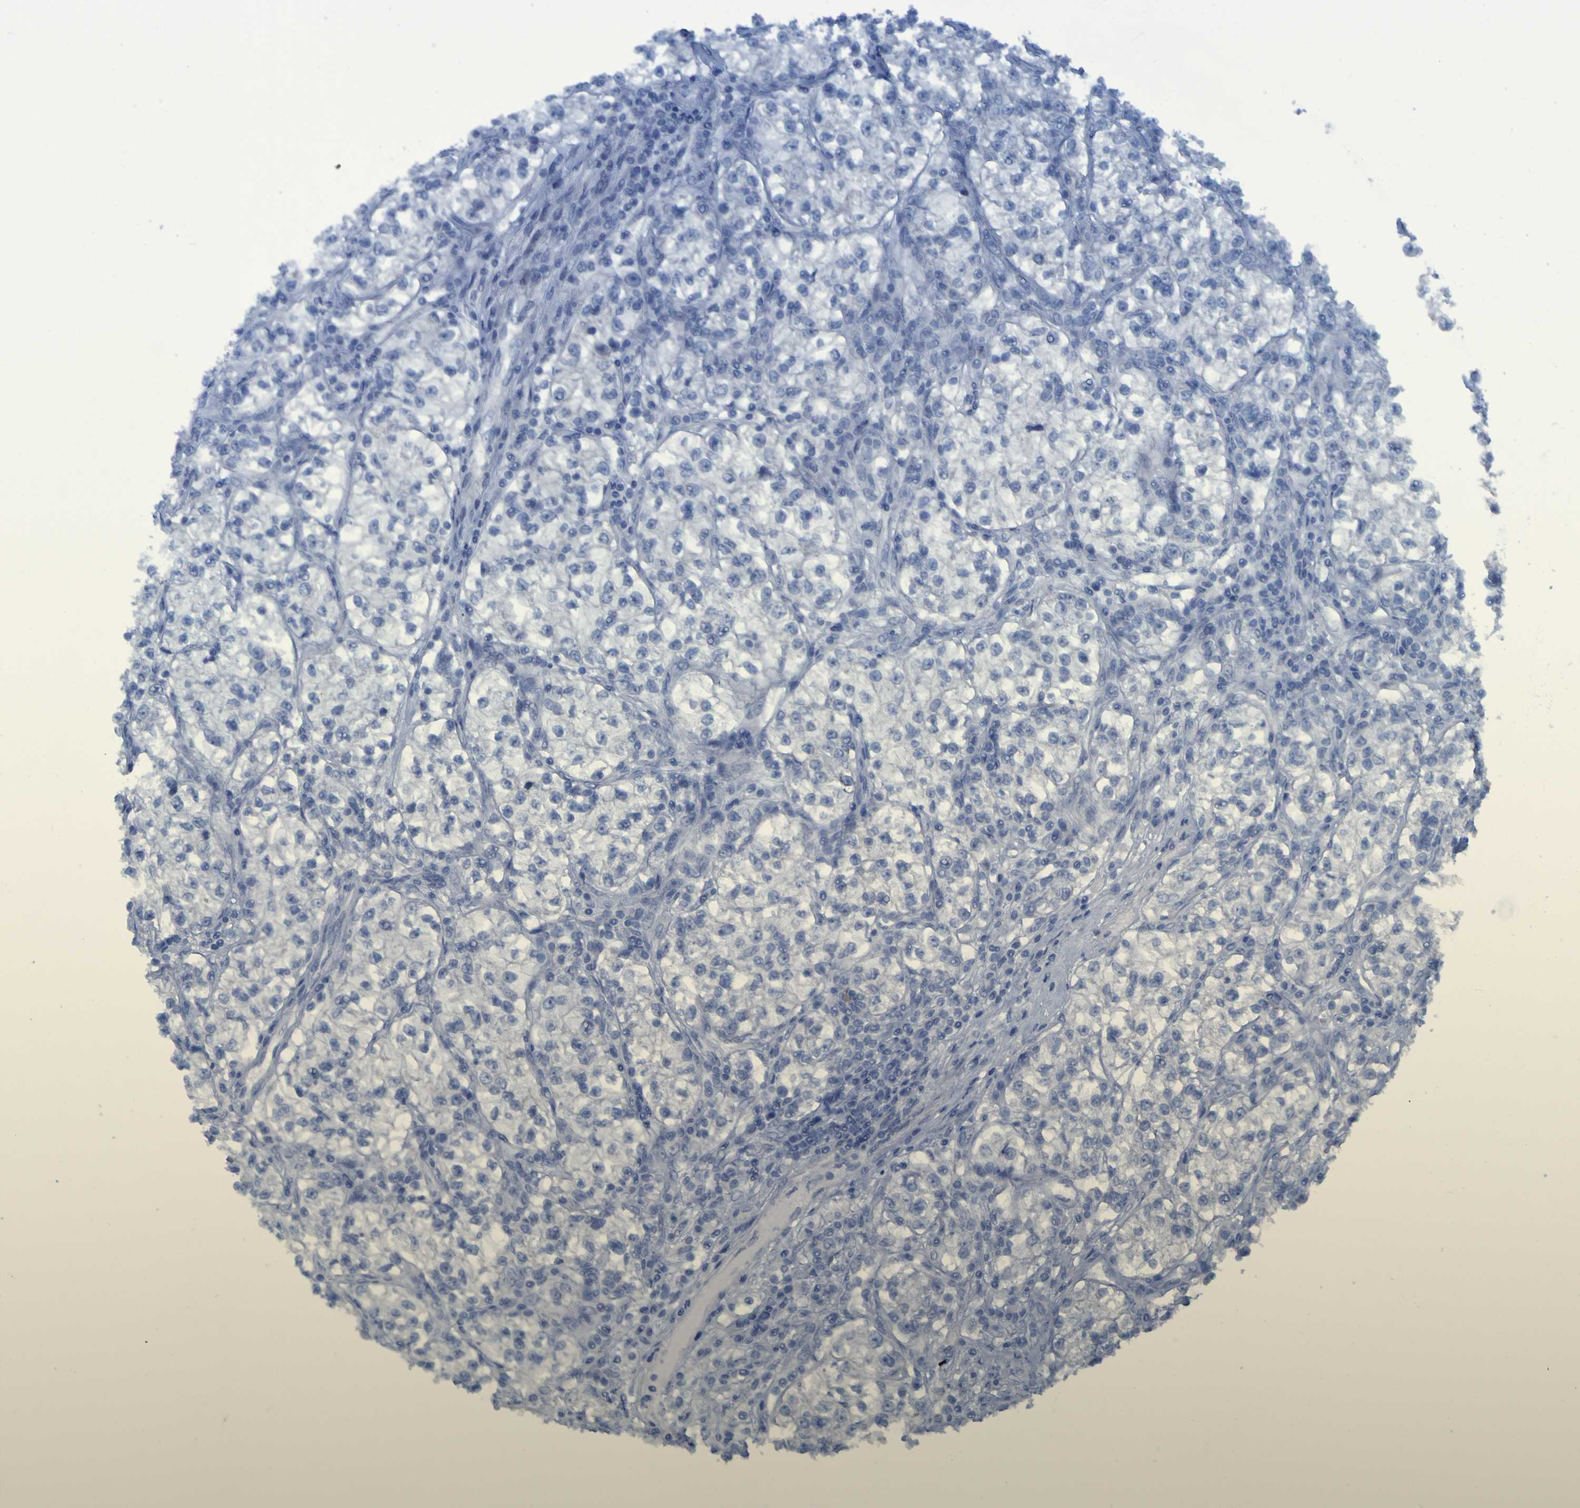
{"staining": {"intensity": "negative", "quantity": "none", "location": "none"}, "tissue": "renal cancer", "cell_type": "Tumor cells", "image_type": "cancer", "snomed": [{"axis": "morphology", "description": "Adenocarcinoma, NOS"}, {"axis": "topography", "description": "Kidney"}], "caption": "Tumor cells are negative for protein expression in human renal adenocarcinoma.", "gene": "CLDN18", "patient": {"sex": "female", "age": 57}}